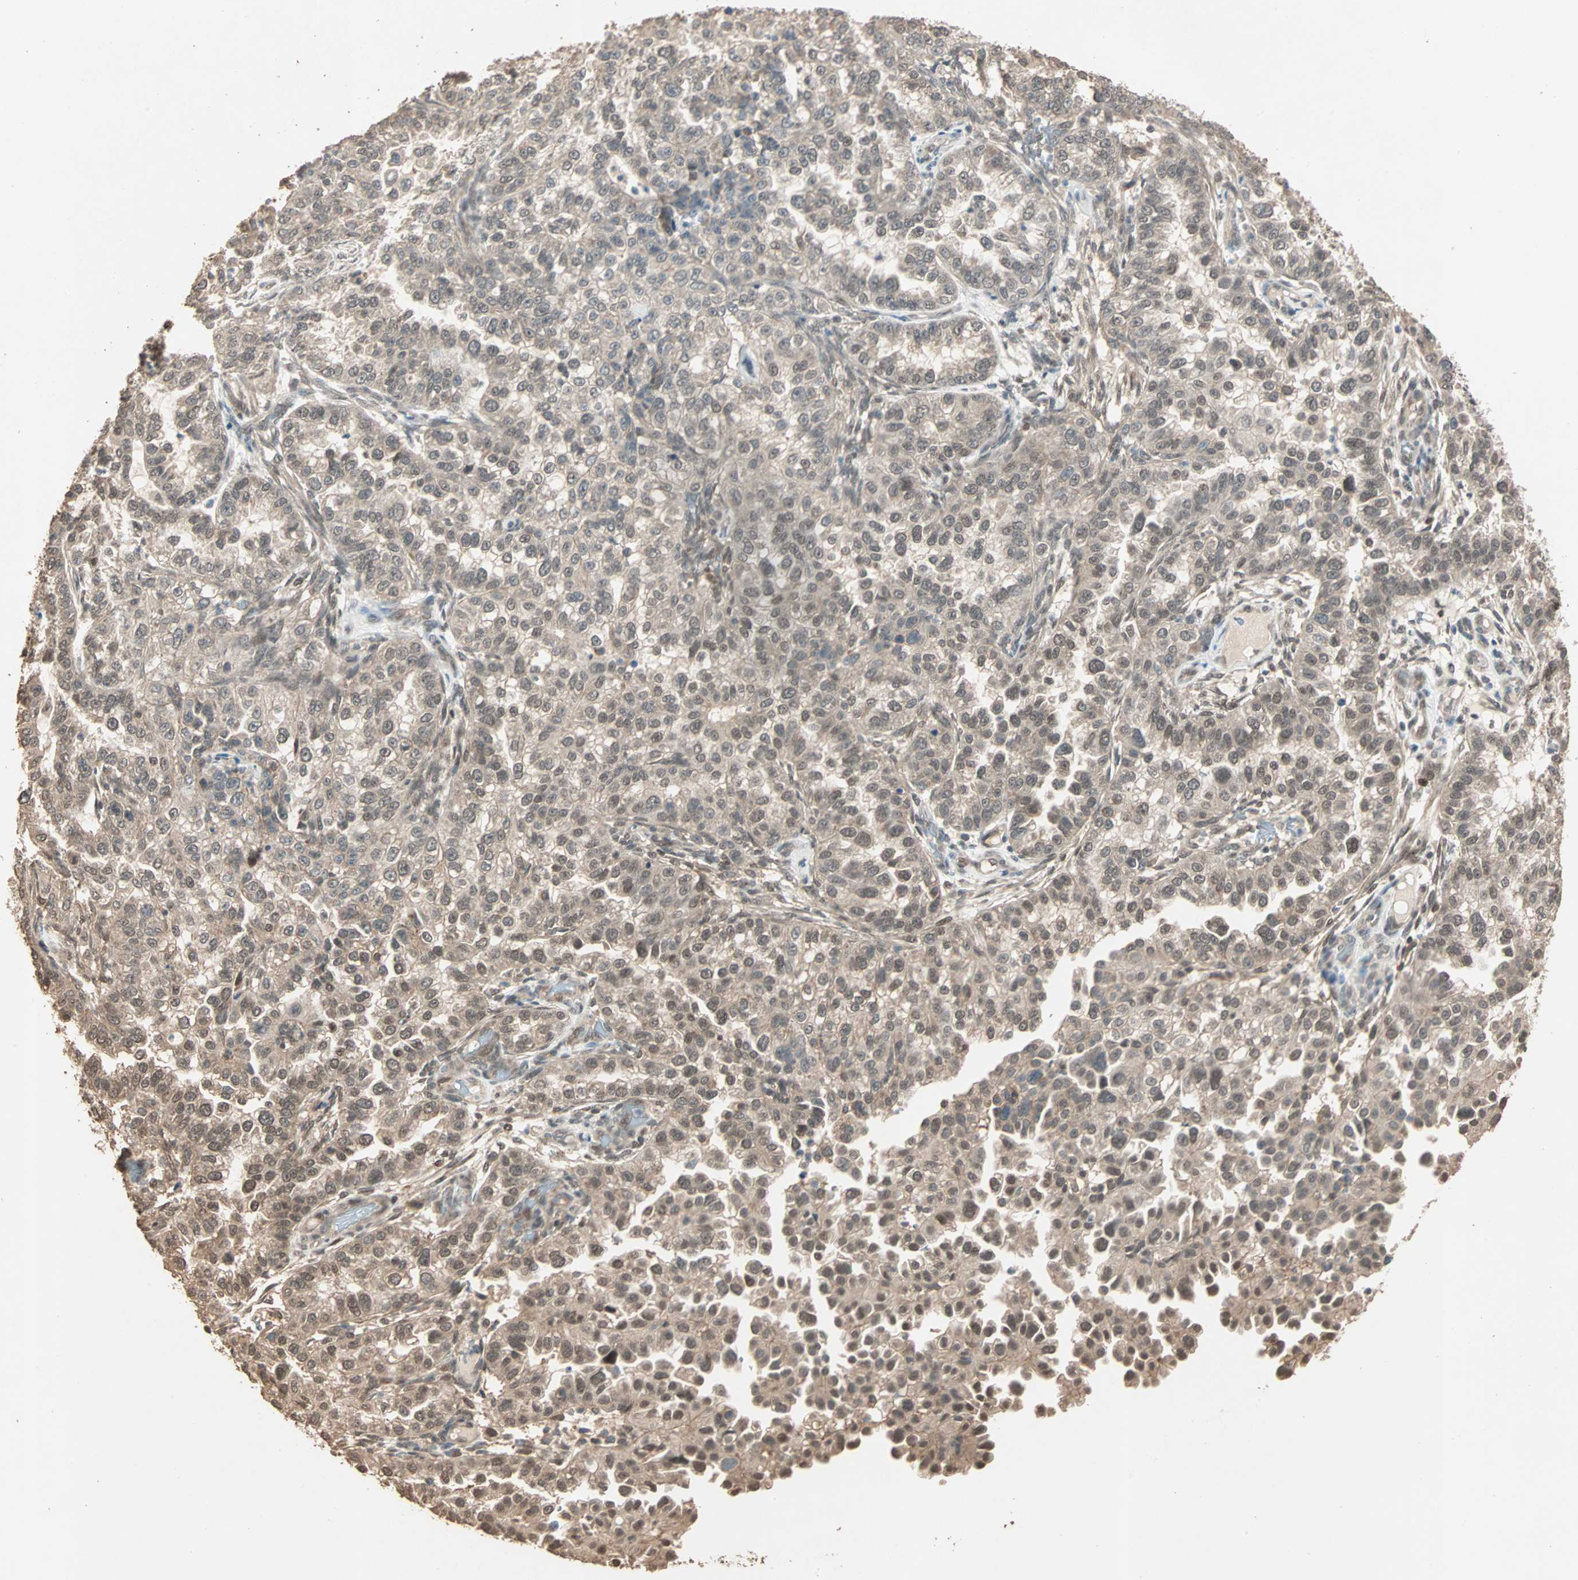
{"staining": {"intensity": "moderate", "quantity": ">75%", "location": "cytoplasmic/membranous,nuclear"}, "tissue": "endometrial cancer", "cell_type": "Tumor cells", "image_type": "cancer", "snomed": [{"axis": "morphology", "description": "Adenocarcinoma, NOS"}, {"axis": "topography", "description": "Endometrium"}], "caption": "Moderate cytoplasmic/membranous and nuclear positivity for a protein is appreciated in approximately >75% of tumor cells of endometrial cancer using immunohistochemistry (IHC).", "gene": "ZBTB33", "patient": {"sex": "female", "age": 85}}